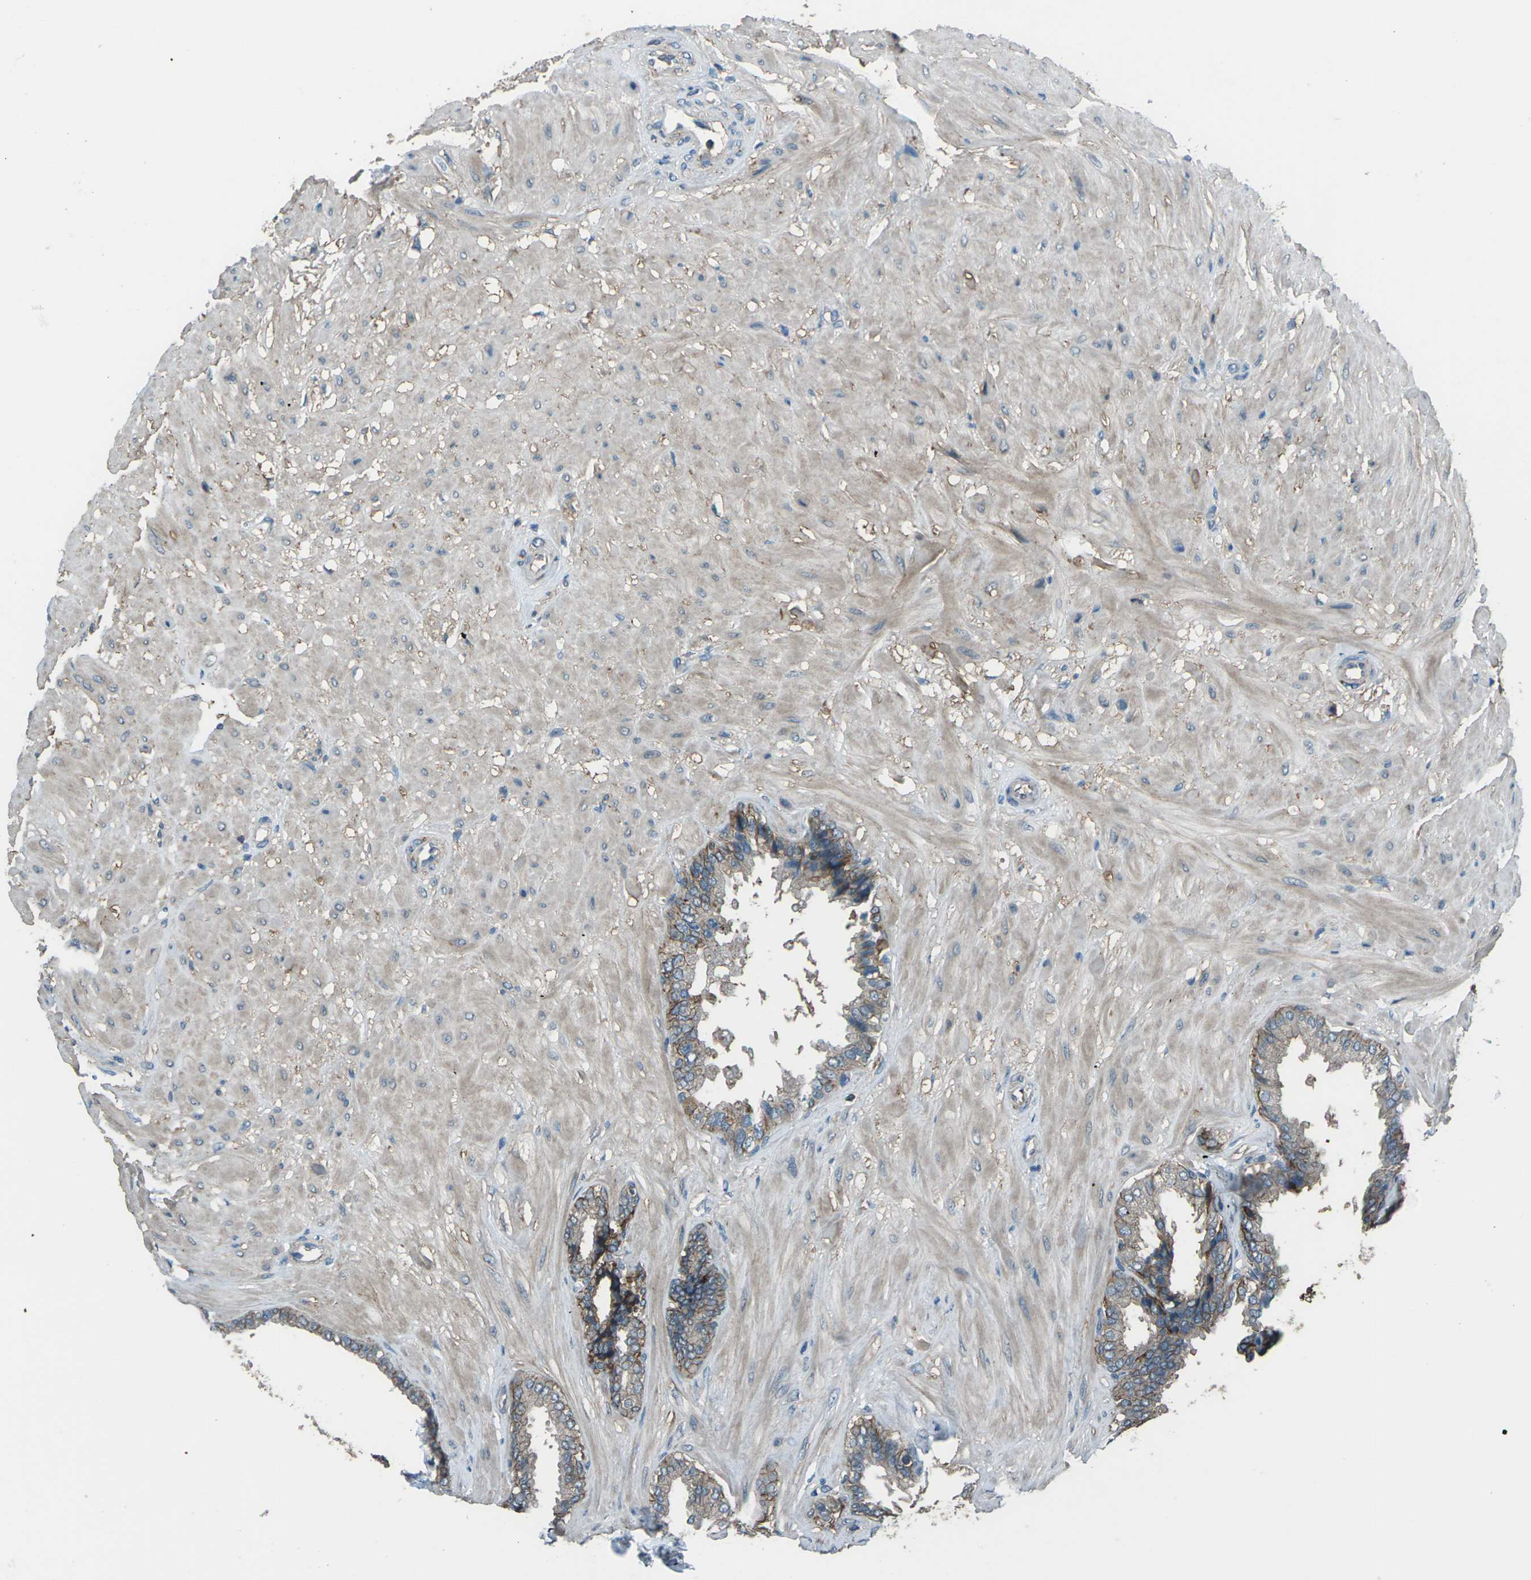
{"staining": {"intensity": "weak", "quantity": ">75%", "location": "cytoplasmic/membranous"}, "tissue": "seminal vesicle", "cell_type": "Glandular cells", "image_type": "normal", "snomed": [{"axis": "morphology", "description": "Normal tissue, NOS"}, {"axis": "topography", "description": "Seminal veicle"}], "caption": "This photomicrograph displays immunohistochemistry (IHC) staining of benign seminal vesicle, with low weak cytoplasmic/membranous expression in about >75% of glandular cells.", "gene": "CMTM4", "patient": {"sex": "male", "age": 46}}